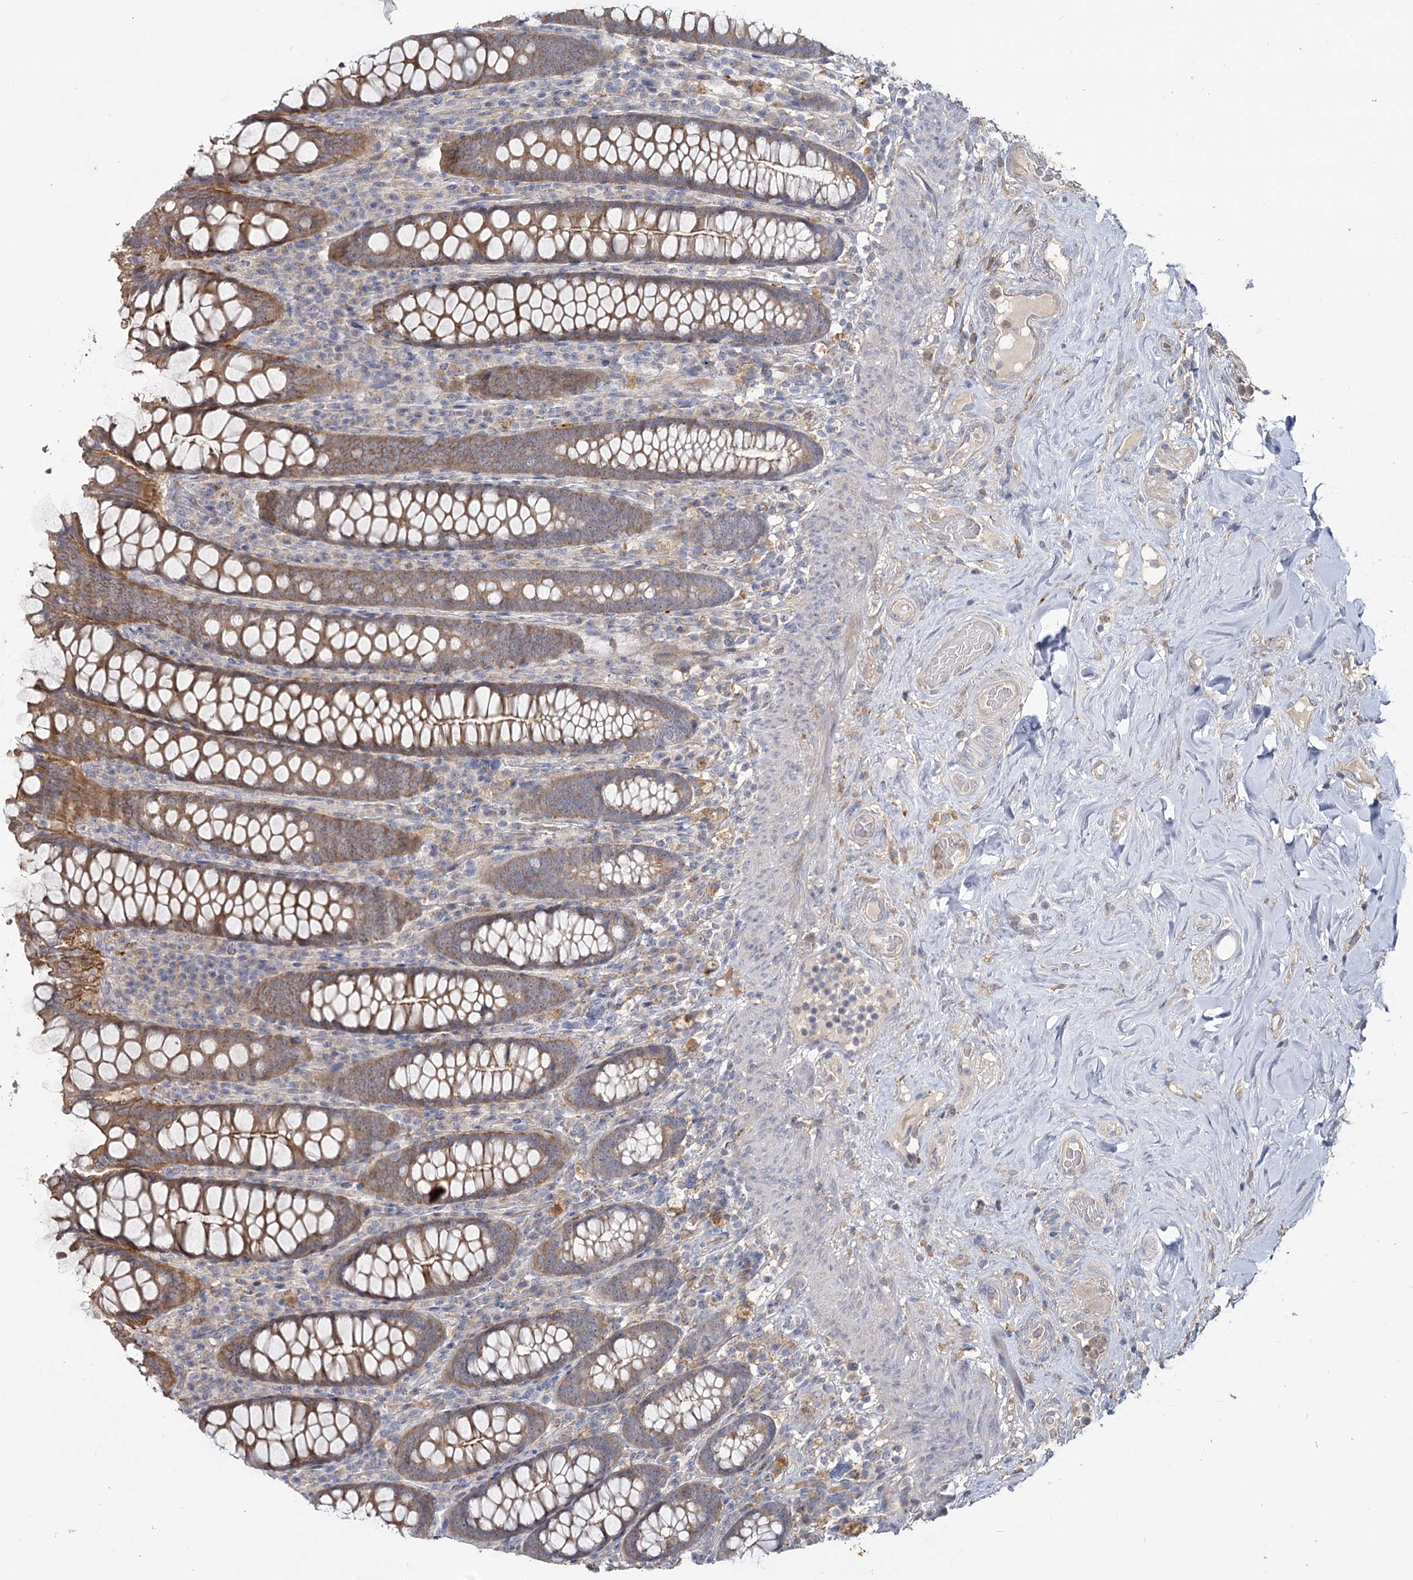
{"staining": {"intensity": "negative", "quantity": "none", "location": "none"}, "tissue": "colon", "cell_type": "Endothelial cells", "image_type": "normal", "snomed": [{"axis": "morphology", "description": "Normal tissue, NOS"}, {"axis": "topography", "description": "Colon"}], "caption": "Immunohistochemistry of unremarkable human colon shows no positivity in endothelial cells. The staining is performed using DAB brown chromogen with nuclei counter-stained in using hematoxylin.", "gene": "ANGPTL5", "patient": {"sex": "female", "age": 79}}